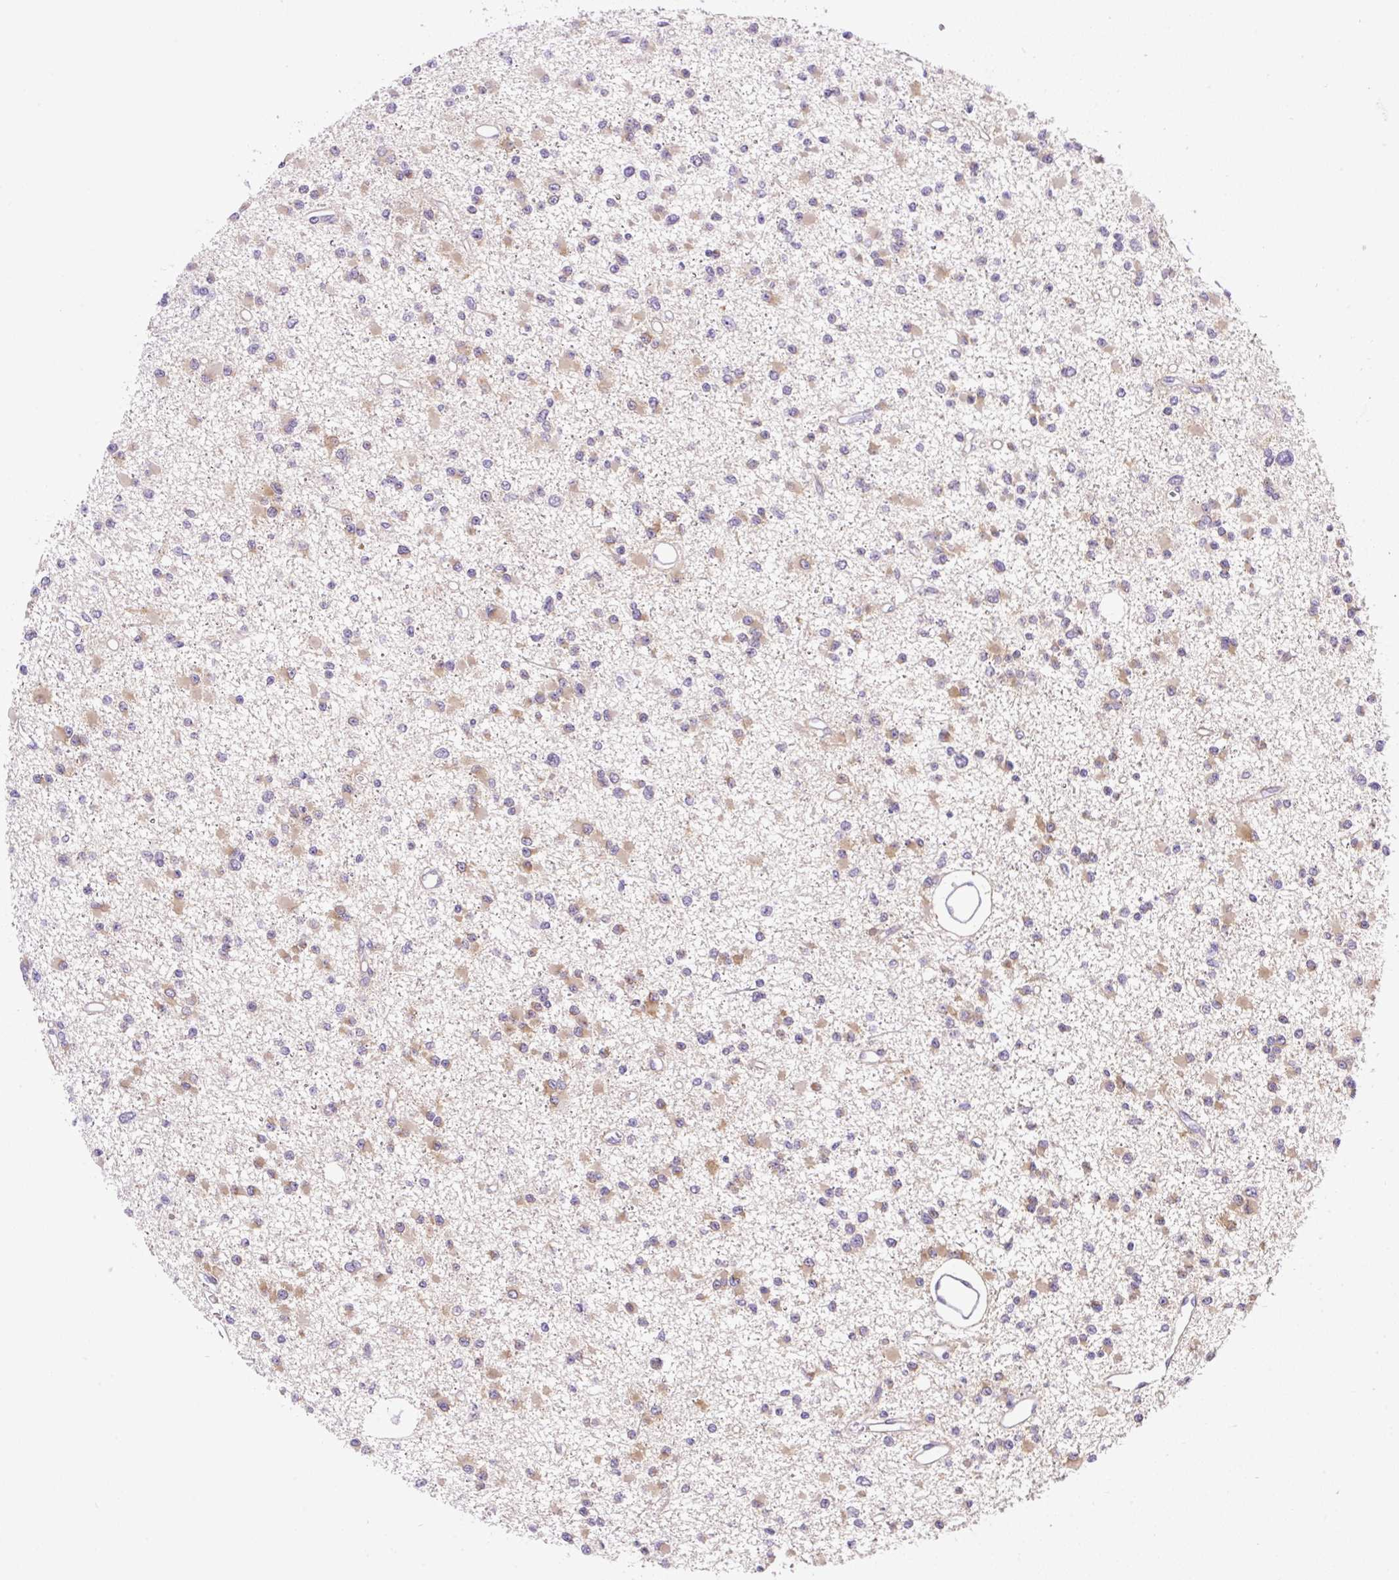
{"staining": {"intensity": "weak", "quantity": ">75%", "location": "cytoplasmic/membranous"}, "tissue": "glioma", "cell_type": "Tumor cells", "image_type": "cancer", "snomed": [{"axis": "morphology", "description": "Glioma, malignant, Low grade"}, {"axis": "topography", "description": "Brain"}], "caption": "High-magnification brightfield microscopy of malignant low-grade glioma stained with DAB (brown) and counterstained with hematoxylin (blue). tumor cells exhibit weak cytoplasmic/membranous expression is appreciated in approximately>75% of cells.", "gene": "CAMK2B", "patient": {"sex": "female", "age": 22}}